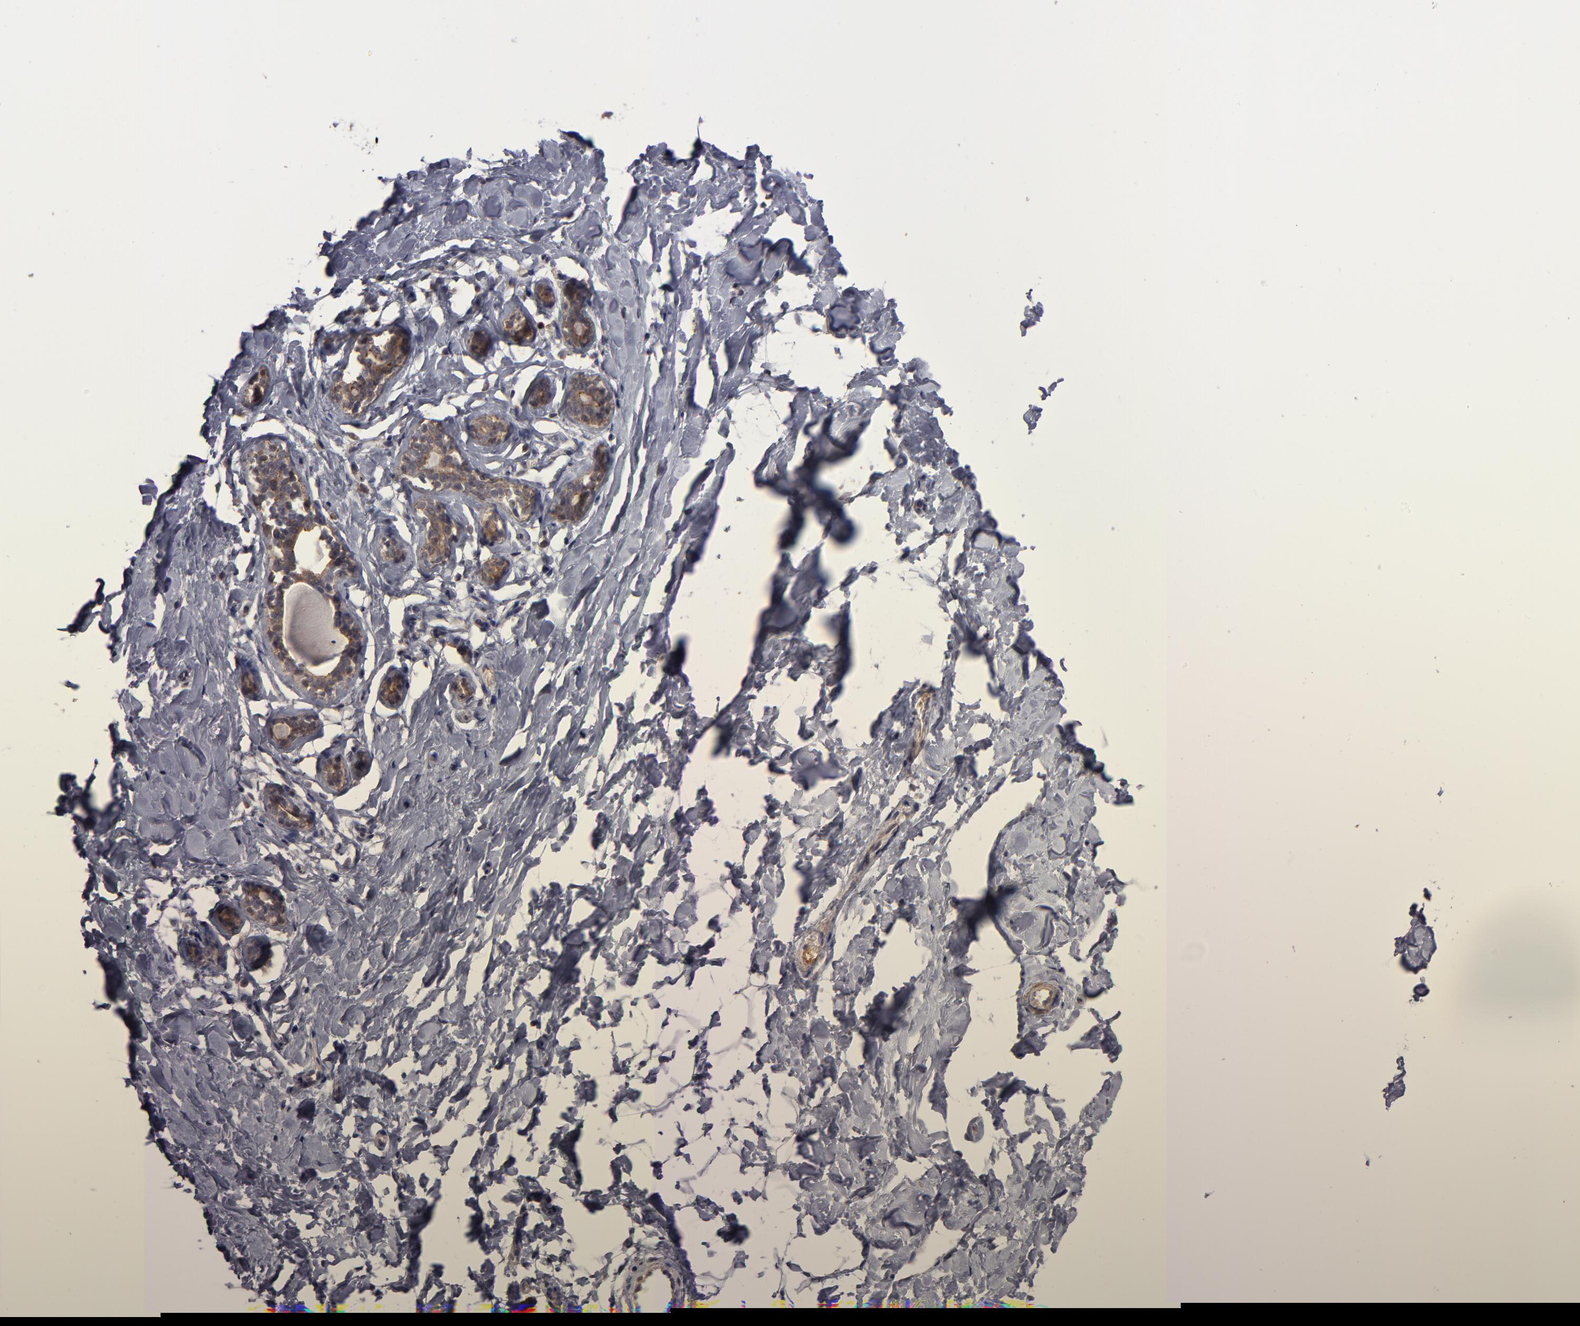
{"staining": {"intensity": "negative", "quantity": "none", "location": "none"}, "tissue": "breast", "cell_type": "Adipocytes", "image_type": "normal", "snomed": [{"axis": "morphology", "description": "Normal tissue, NOS"}, {"axis": "topography", "description": "Breast"}], "caption": "This is an immunohistochemistry (IHC) image of benign breast. There is no expression in adipocytes.", "gene": "SERPINA7", "patient": {"sex": "female", "age": 23}}